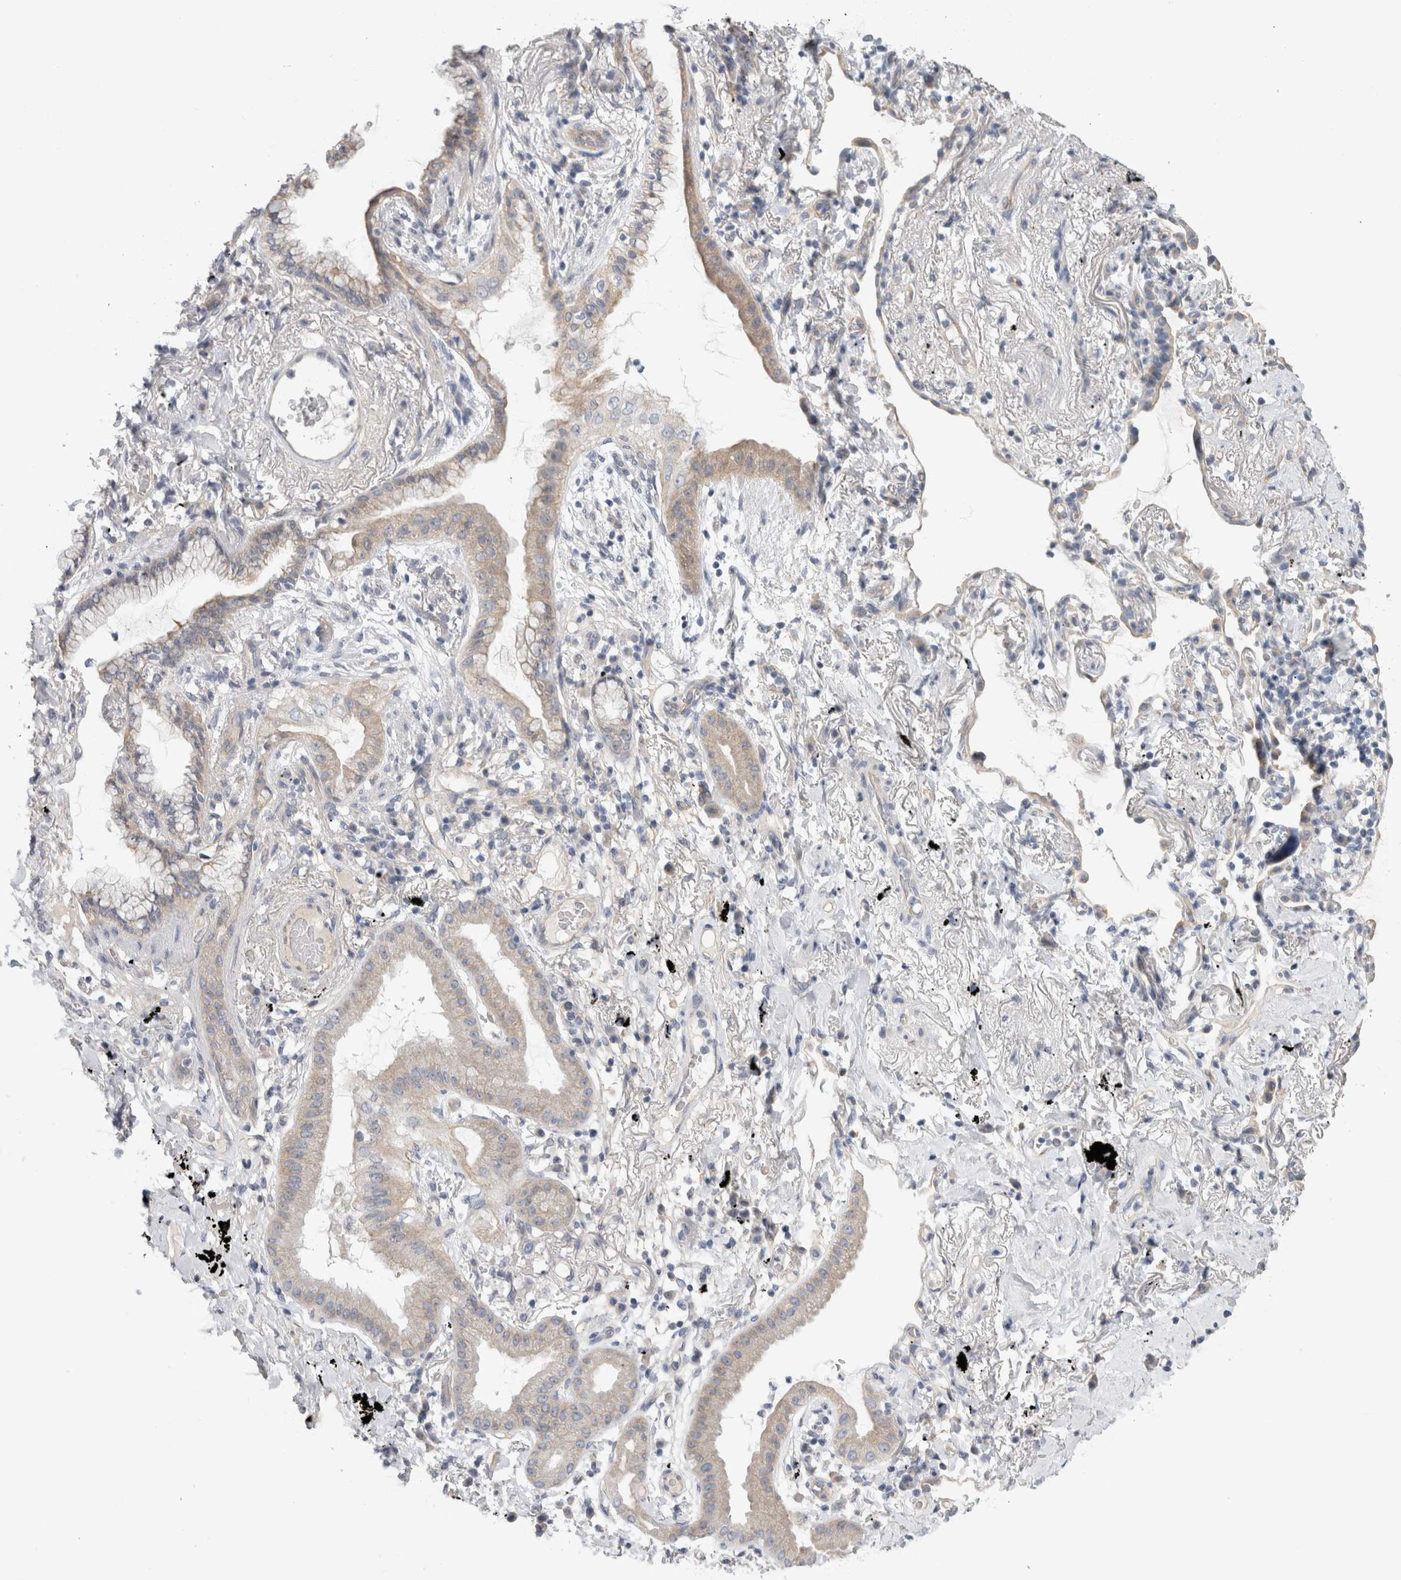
{"staining": {"intensity": "weak", "quantity": "25%-75%", "location": "cytoplasmic/membranous"}, "tissue": "lung cancer", "cell_type": "Tumor cells", "image_type": "cancer", "snomed": [{"axis": "morphology", "description": "Adenocarcinoma, NOS"}, {"axis": "topography", "description": "Lung"}], "caption": "The image demonstrates immunohistochemical staining of adenocarcinoma (lung). There is weak cytoplasmic/membranous expression is appreciated in about 25%-75% of tumor cells.", "gene": "AFP", "patient": {"sex": "female", "age": 70}}